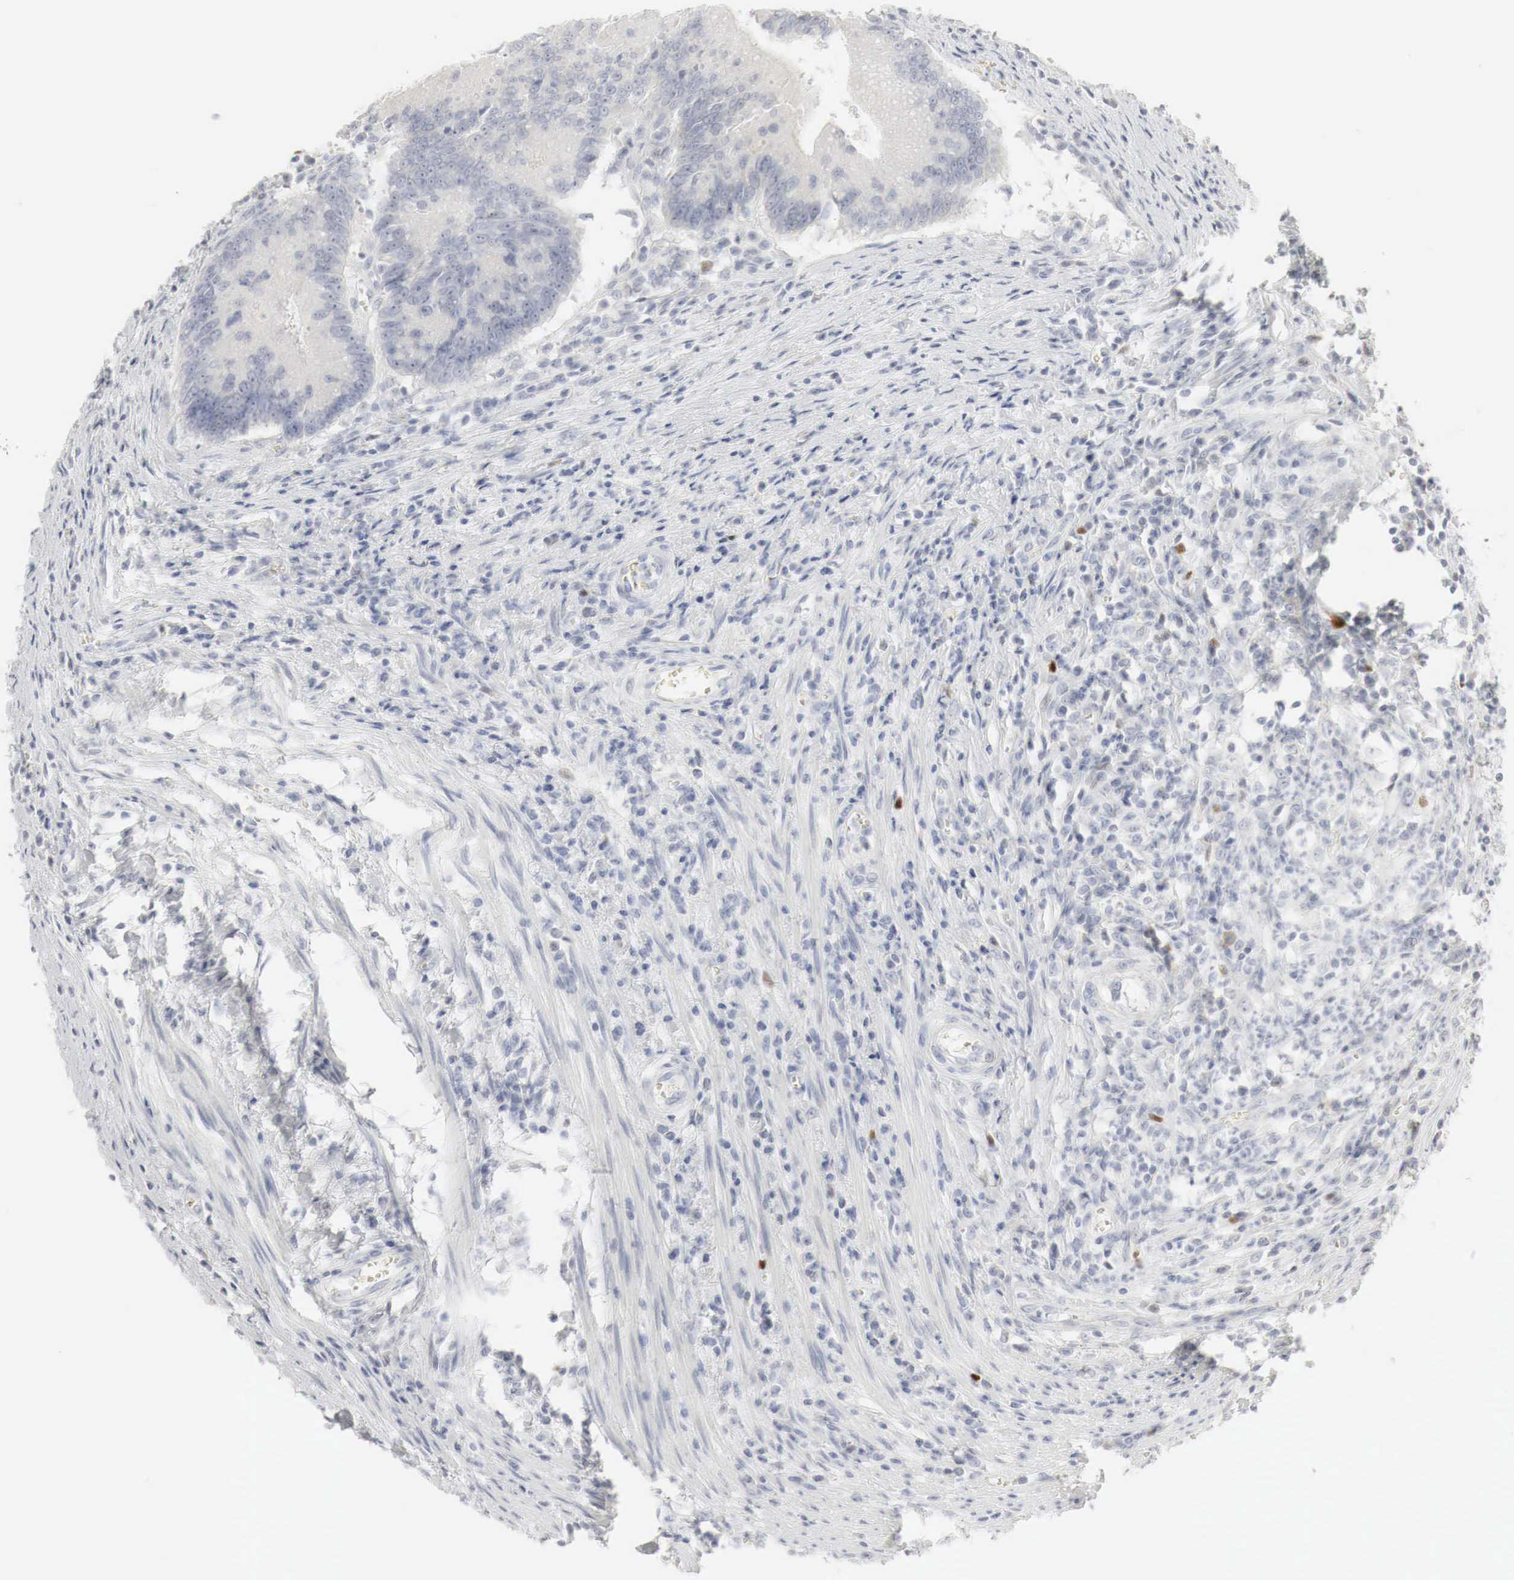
{"staining": {"intensity": "negative", "quantity": "none", "location": "none"}, "tissue": "colorectal cancer", "cell_type": "Tumor cells", "image_type": "cancer", "snomed": [{"axis": "morphology", "description": "Adenocarcinoma, NOS"}, {"axis": "topography", "description": "Rectum"}], "caption": "DAB (3,3'-diaminobenzidine) immunohistochemical staining of human adenocarcinoma (colorectal) demonstrates no significant positivity in tumor cells. (Immunohistochemistry, brightfield microscopy, high magnification).", "gene": "TP63", "patient": {"sex": "female", "age": 81}}